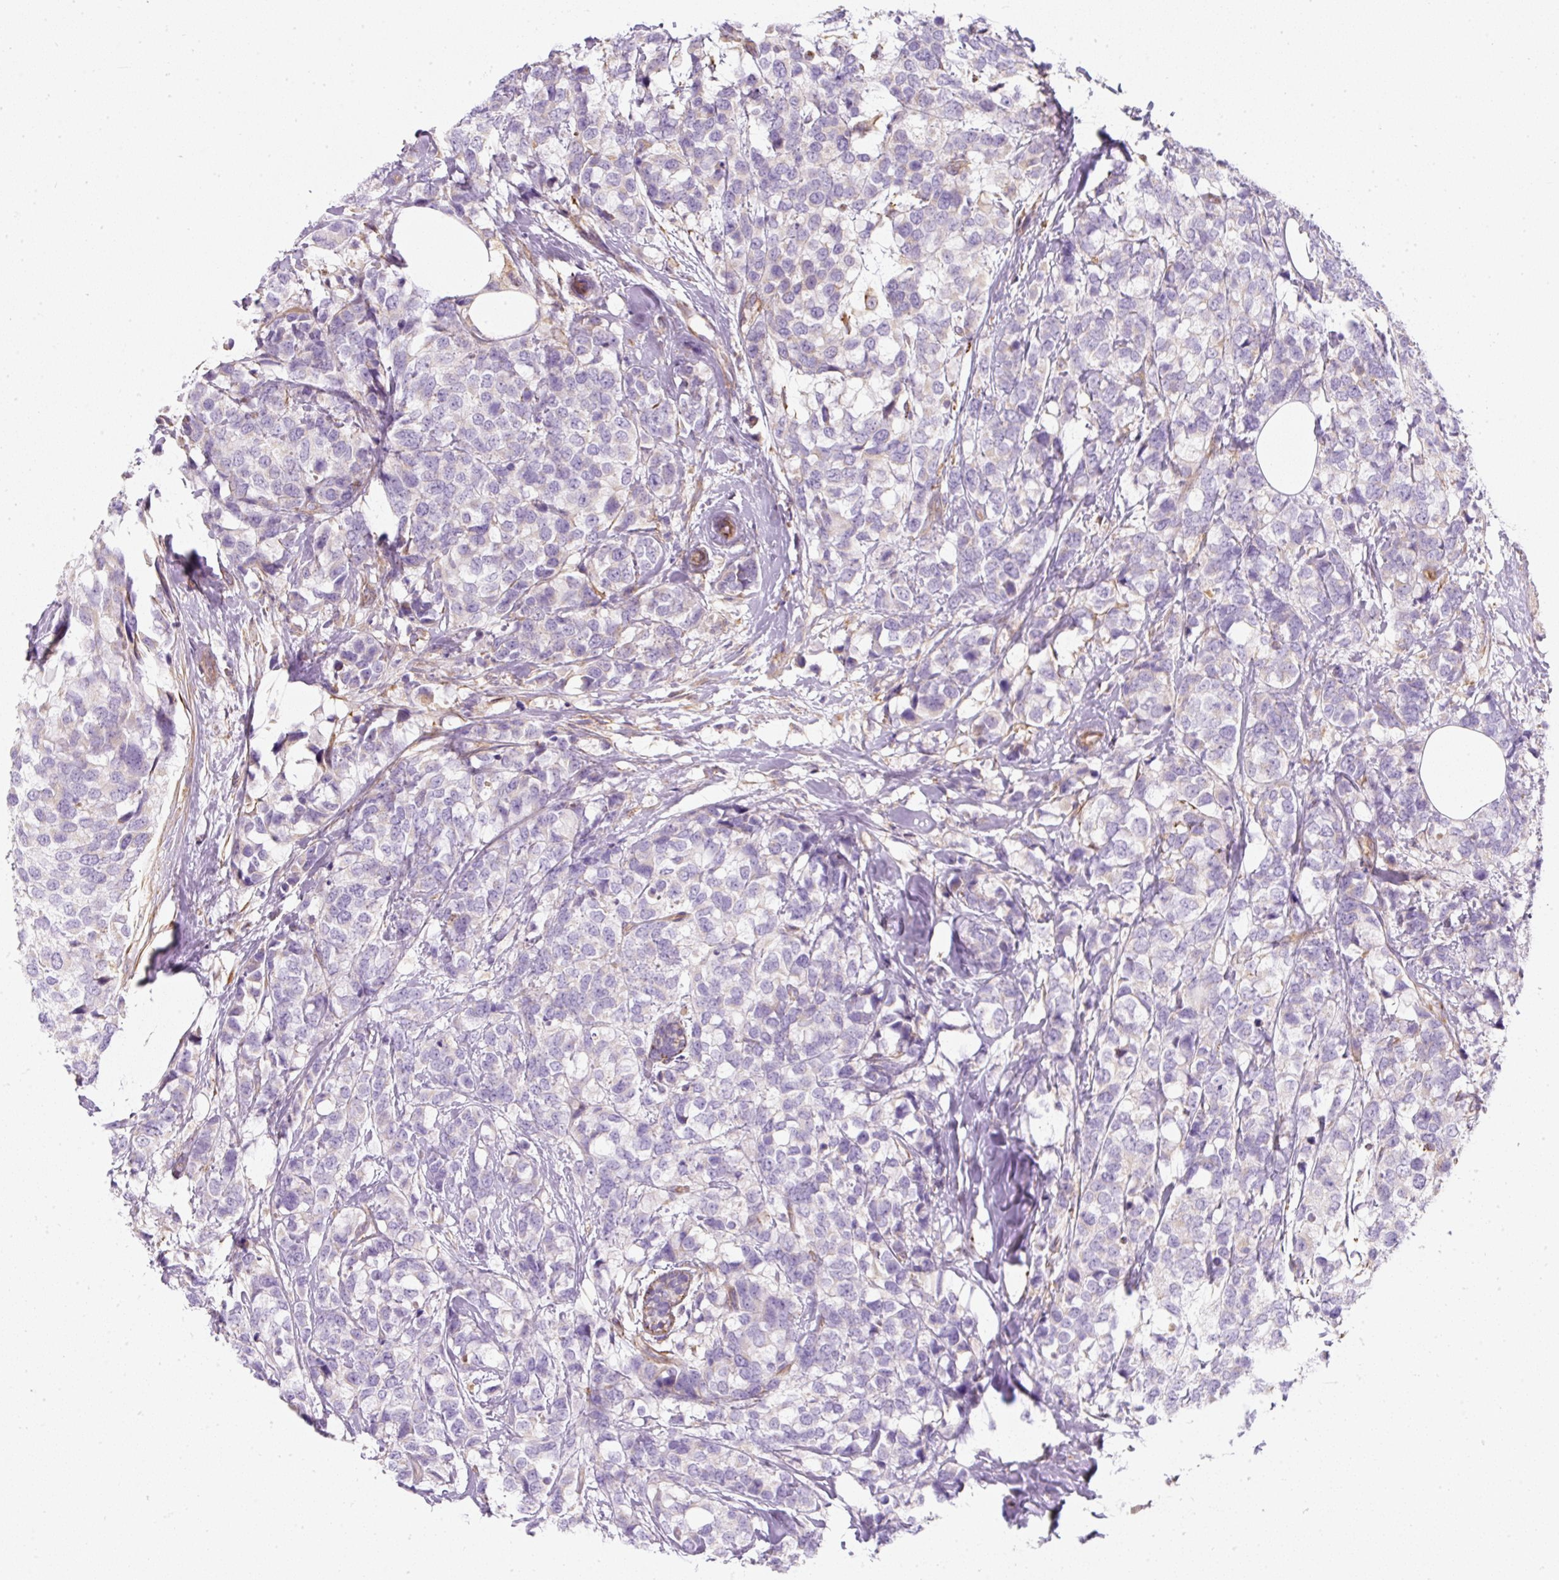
{"staining": {"intensity": "negative", "quantity": "none", "location": "none"}, "tissue": "breast cancer", "cell_type": "Tumor cells", "image_type": "cancer", "snomed": [{"axis": "morphology", "description": "Lobular carcinoma"}, {"axis": "topography", "description": "Breast"}], "caption": "Photomicrograph shows no significant protein positivity in tumor cells of breast lobular carcinoma.", "gene": "ERAP2", "patient": {"sex": "female", "age": 59}}